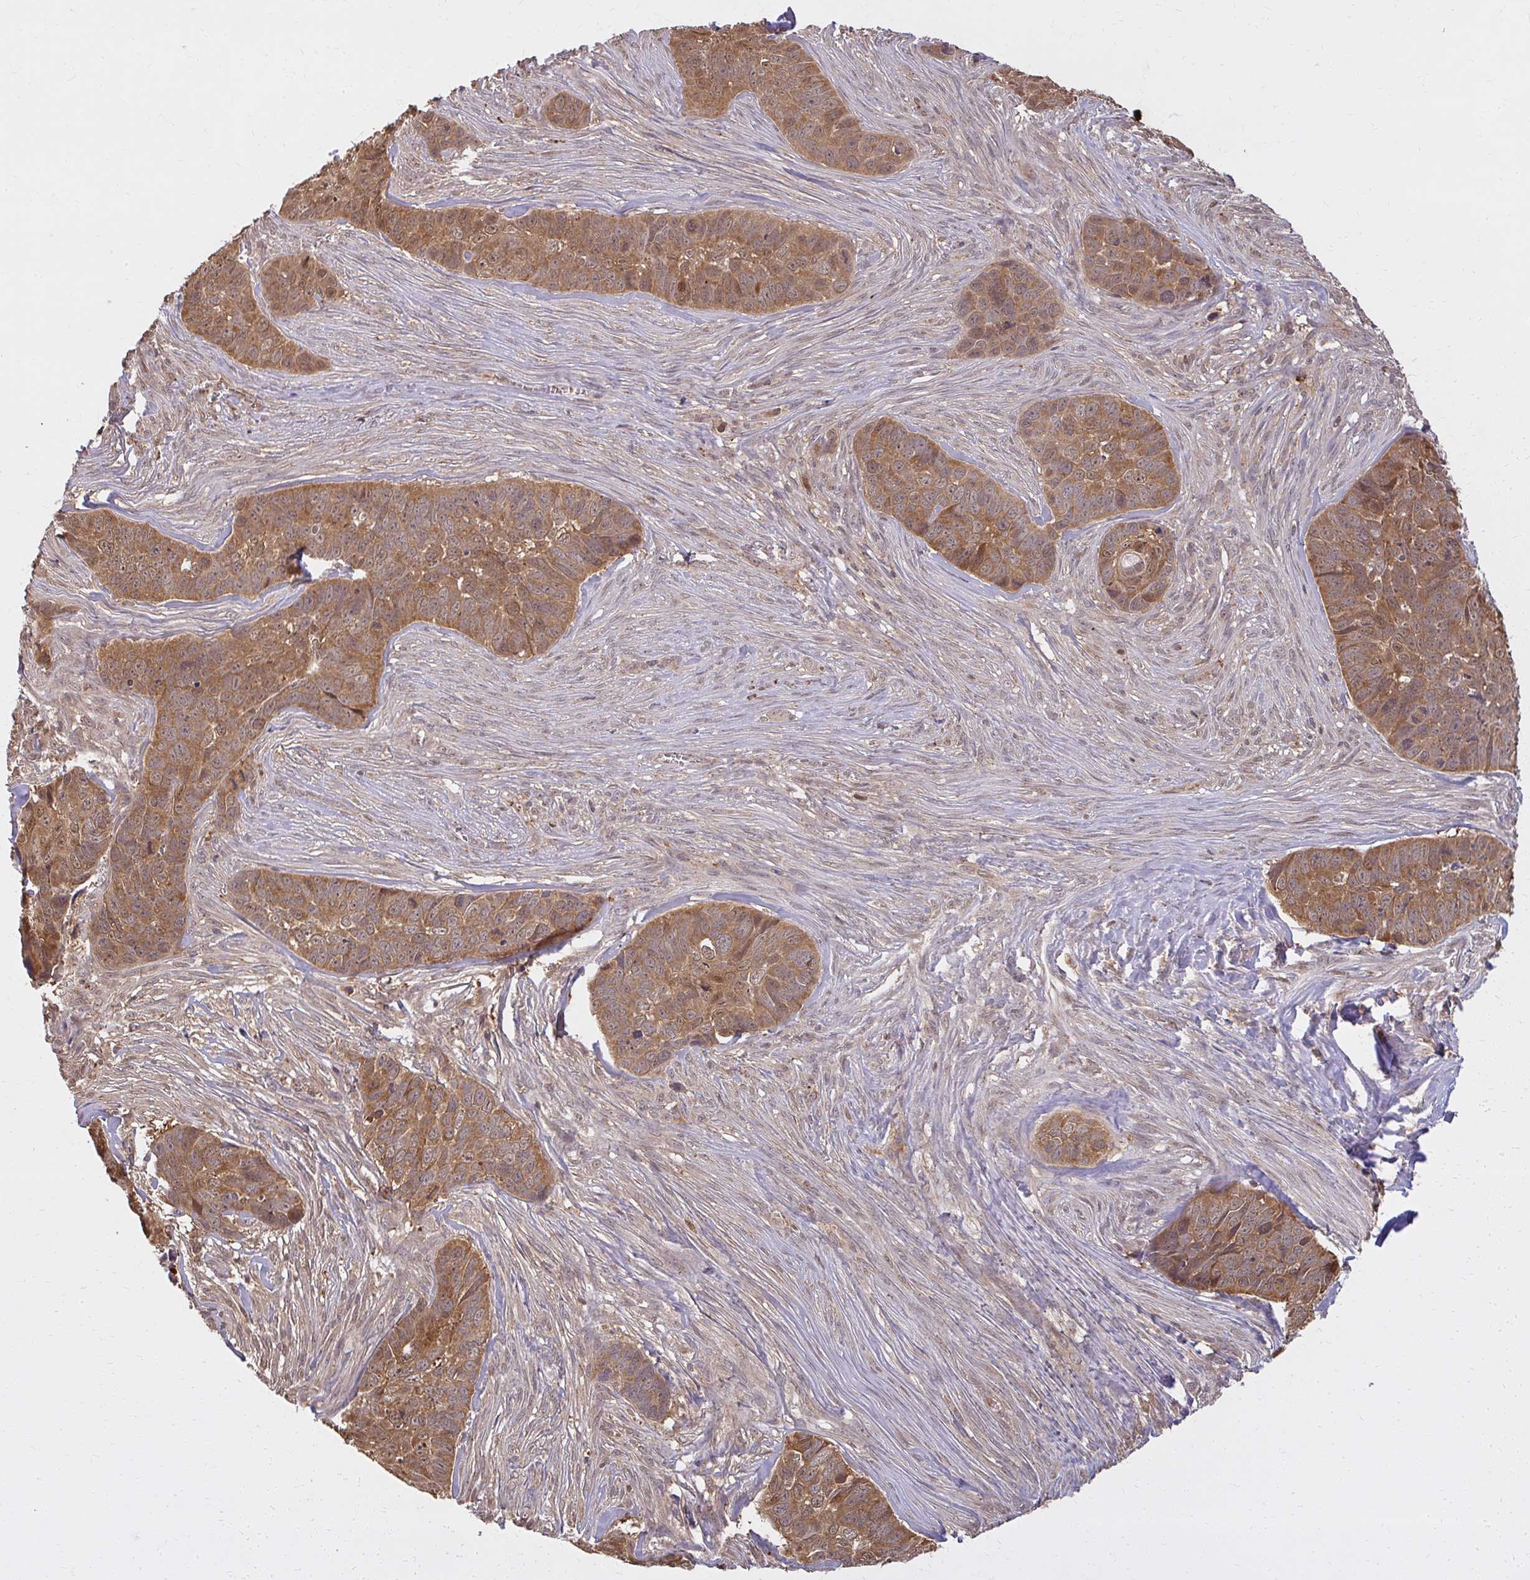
{"staining": {"intensity": "moderate", "quantity": ">75%", "location": "cytoplasmic/membranous,nuclear"}, "tissue": "skin cancer", "cell_type": "Tumor cells", "image_type": "cancer", "snomed": [{"axis": "morphology", "description": "Basal cell carcinoma"}, {"axis": "topography", "description": "Skin"}], "caption": "Protein staining by IHC displays moderate cytoplasmic/membranous and nuclear expression in approximately >75% of tumor cells in basal cell carcinoma (skin). Using DAB (3,3'-diaminobenzidine) (brown) and hematoxylin (blue) stains, captured at high magnification using brightfield microscopy.", "gene": "LARS2", "patient": {"sex": "female", "age": 82}}